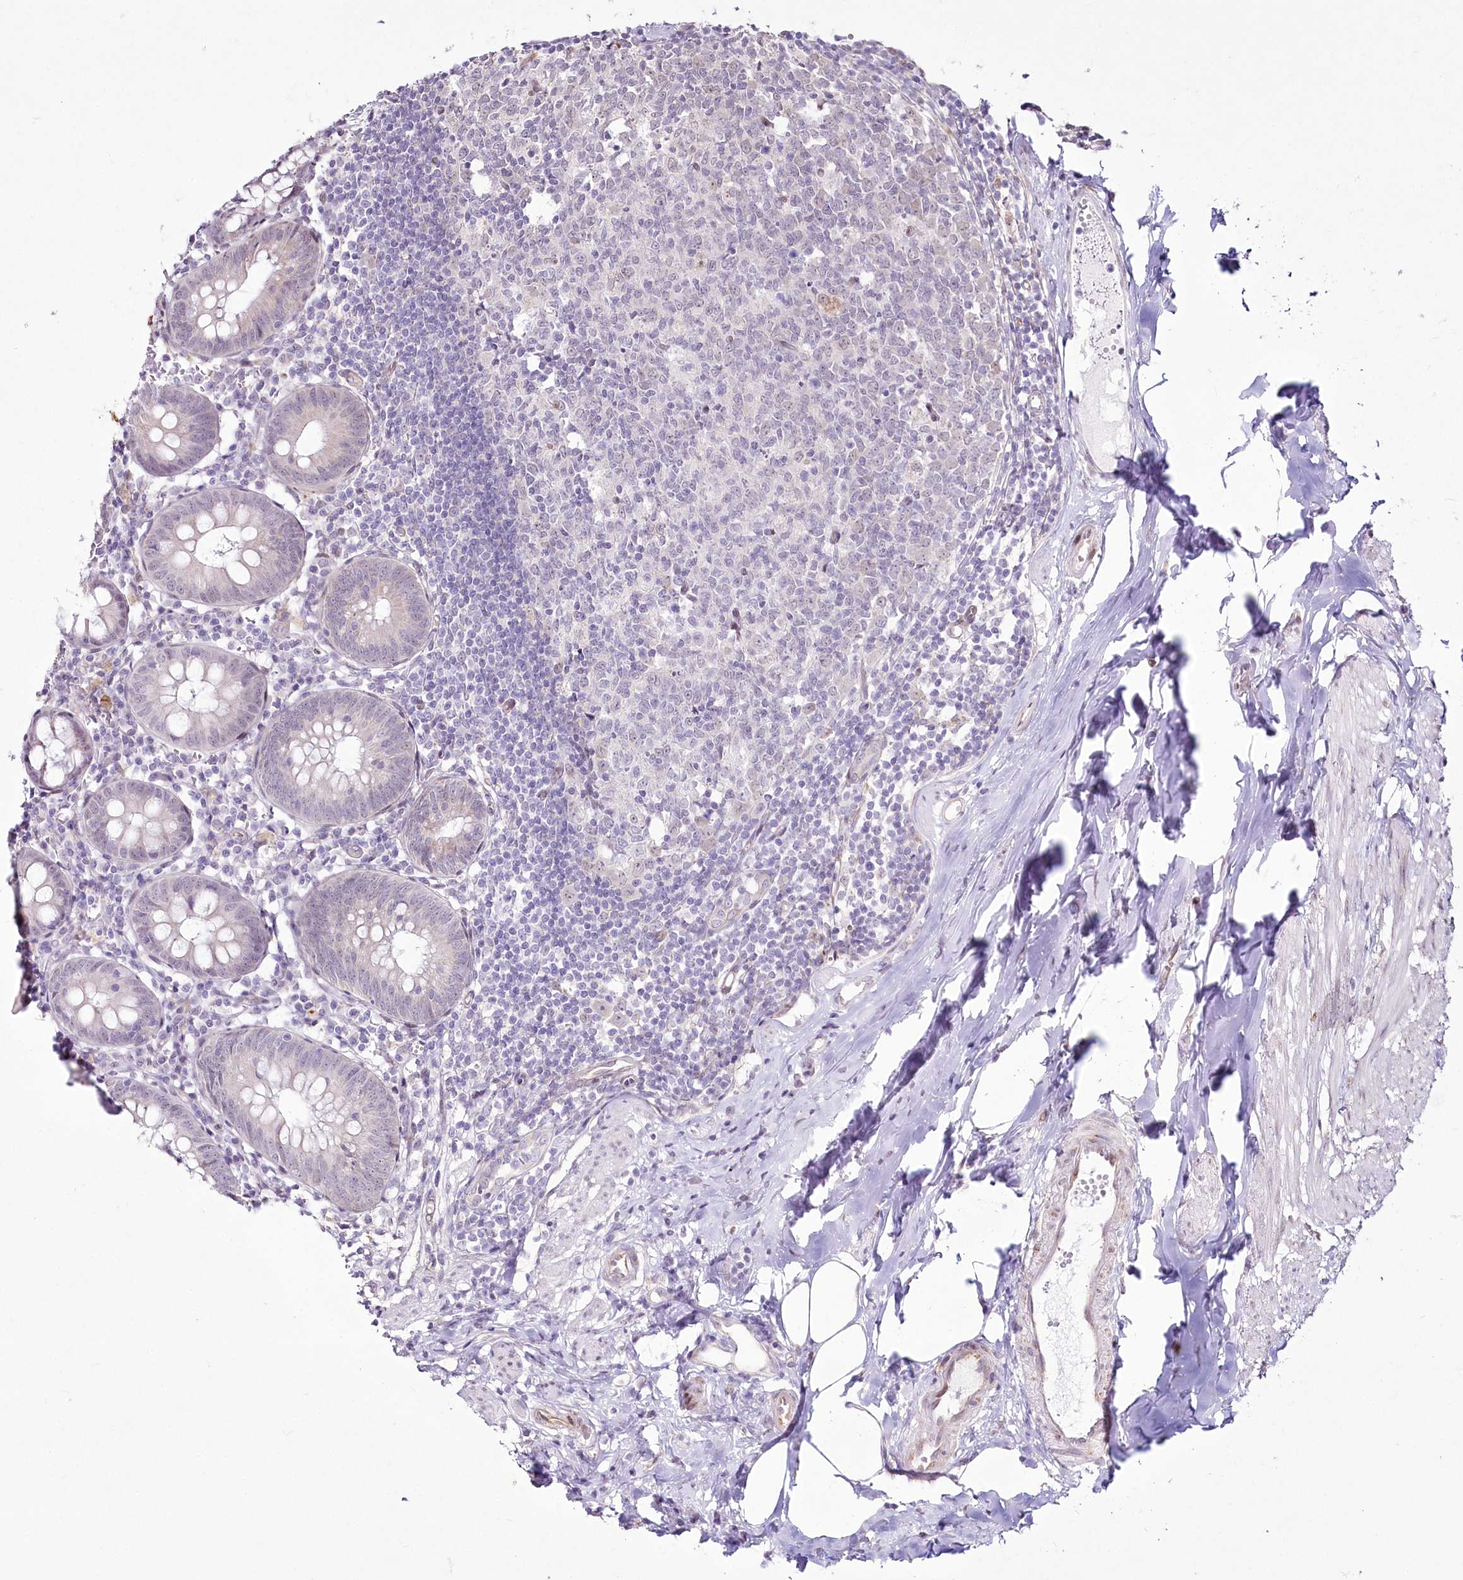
{"staining": {"intensity": "negative", "quantity": "none", "location": "none"}, "tissue": "appendix", "cell_type": "Glandular cells", "image_type": "normal", "snomed": [{"axis": "morphology", "description": "Normal tissue, NOS"}, {"axis": "topography", "description": "Appendix"}], "caption": "Appendix was stained to show a protein in brown. There is no significant expression in glandular cells.", "gene": "YBX3", "patient": {"sex": "female", "age": 54}}